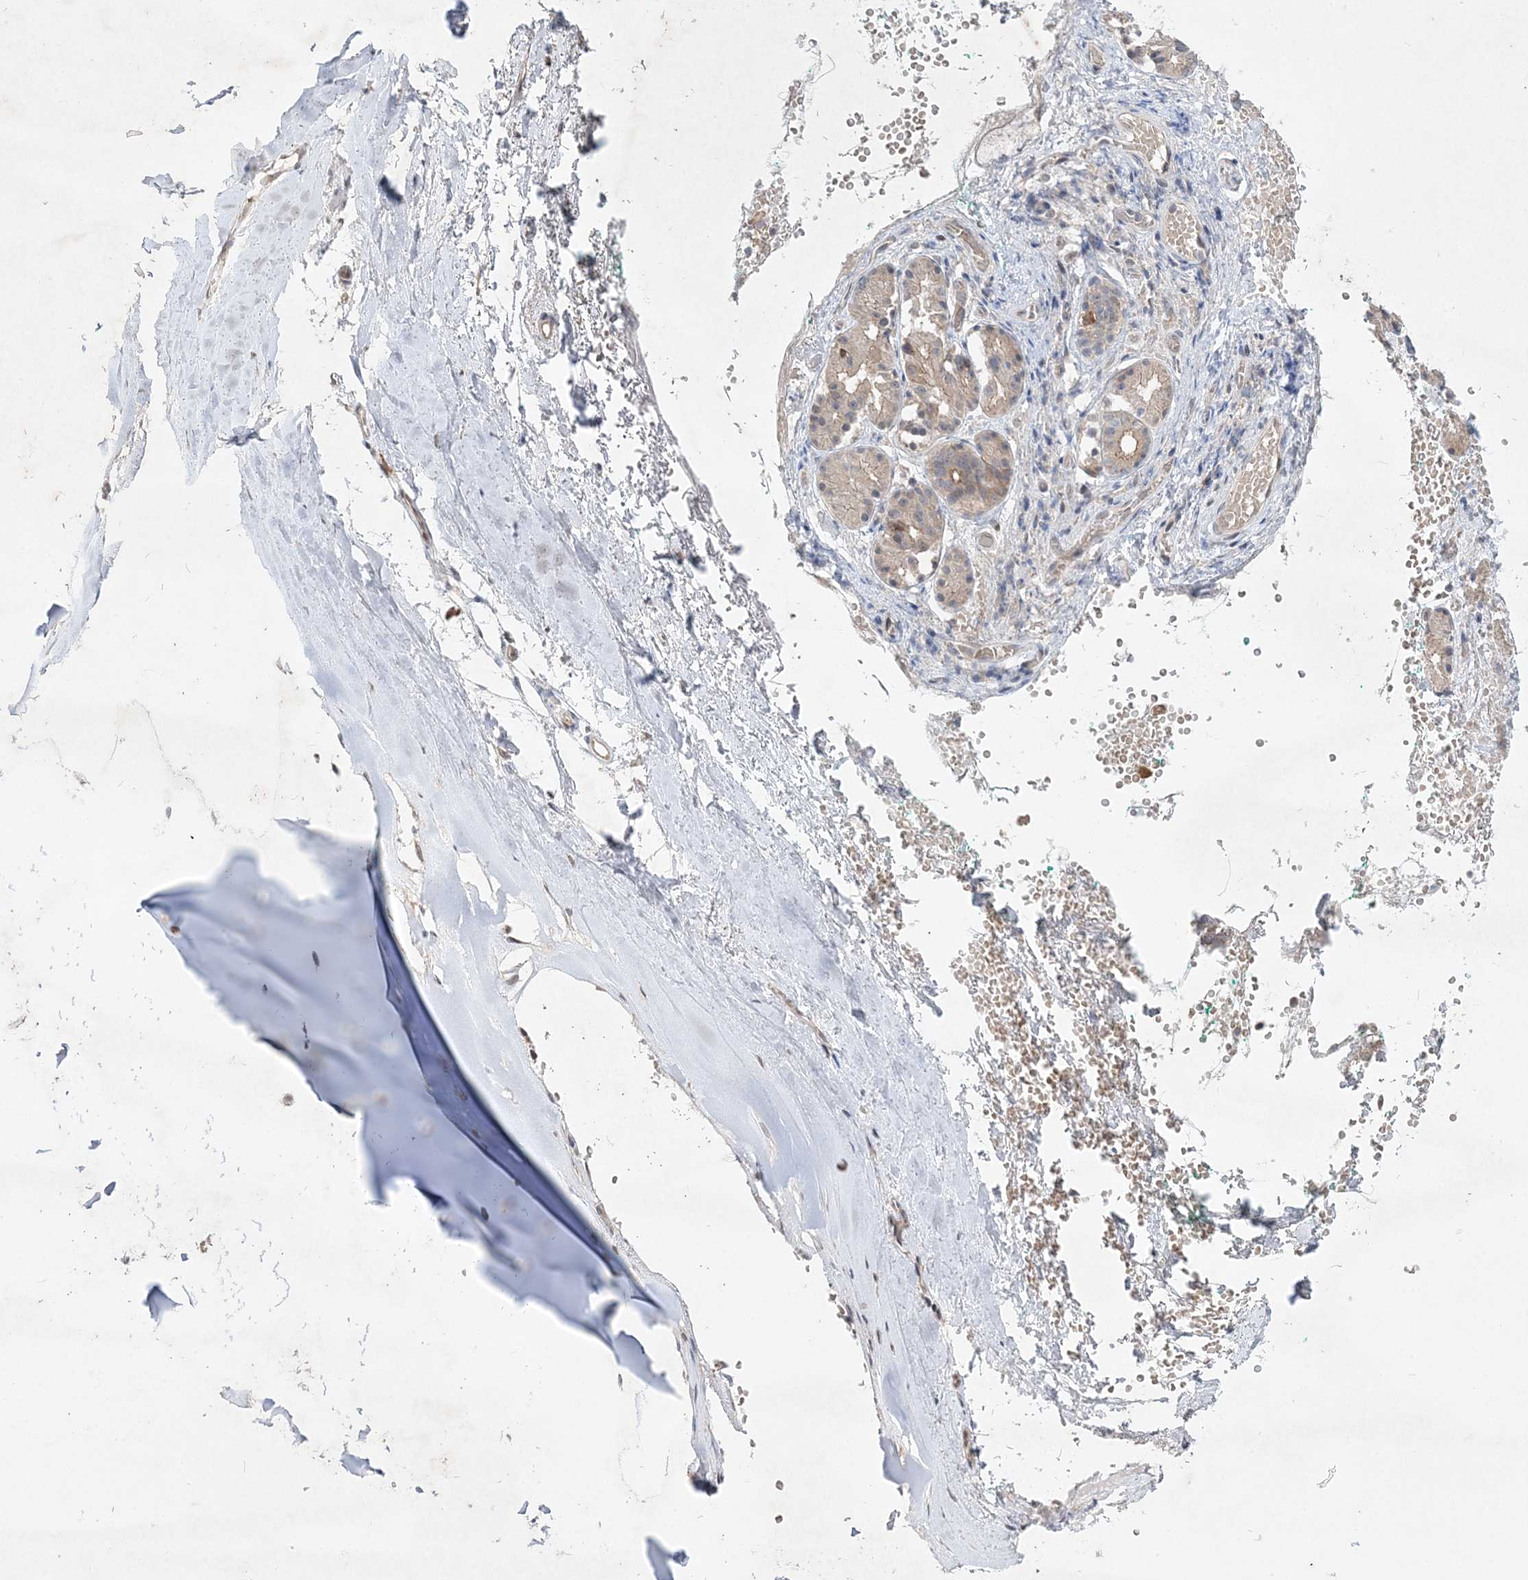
{"staining": {"intensity": "negative", "quantity": "none", "location": "none"}, "tissue": "adipose tissue", "cell_type": "Adipocytes", "image_type": "normal", "snomed": [{"axis": "morphology", "description": "Normal tissue, NOS"}, {"axis": "morphology", "description": "Basal cell carcinoma"}, {"axis": "topography", "description": "Cartilage tissue"}, {"axis": "topography", "description": "Nasopharynx"}, {"axis": "topography", "description": "Oral tissue"}], "caption": "Immunohistochemistry micrograph of benign adipose tissue: human adipose tissue stained with DAB (3,3'-diaminobenzidine) displays no significant protein positivity in adipocytes. Brightfield microscopy of immunohistochemistry (IHC) stained with DAB (3,3'-diaminobenzidine) (brown) and hematoxylin (blue), captured at high magnification.", "gene": "CLNK", "patient": {"sex": "female", "age": 77}}